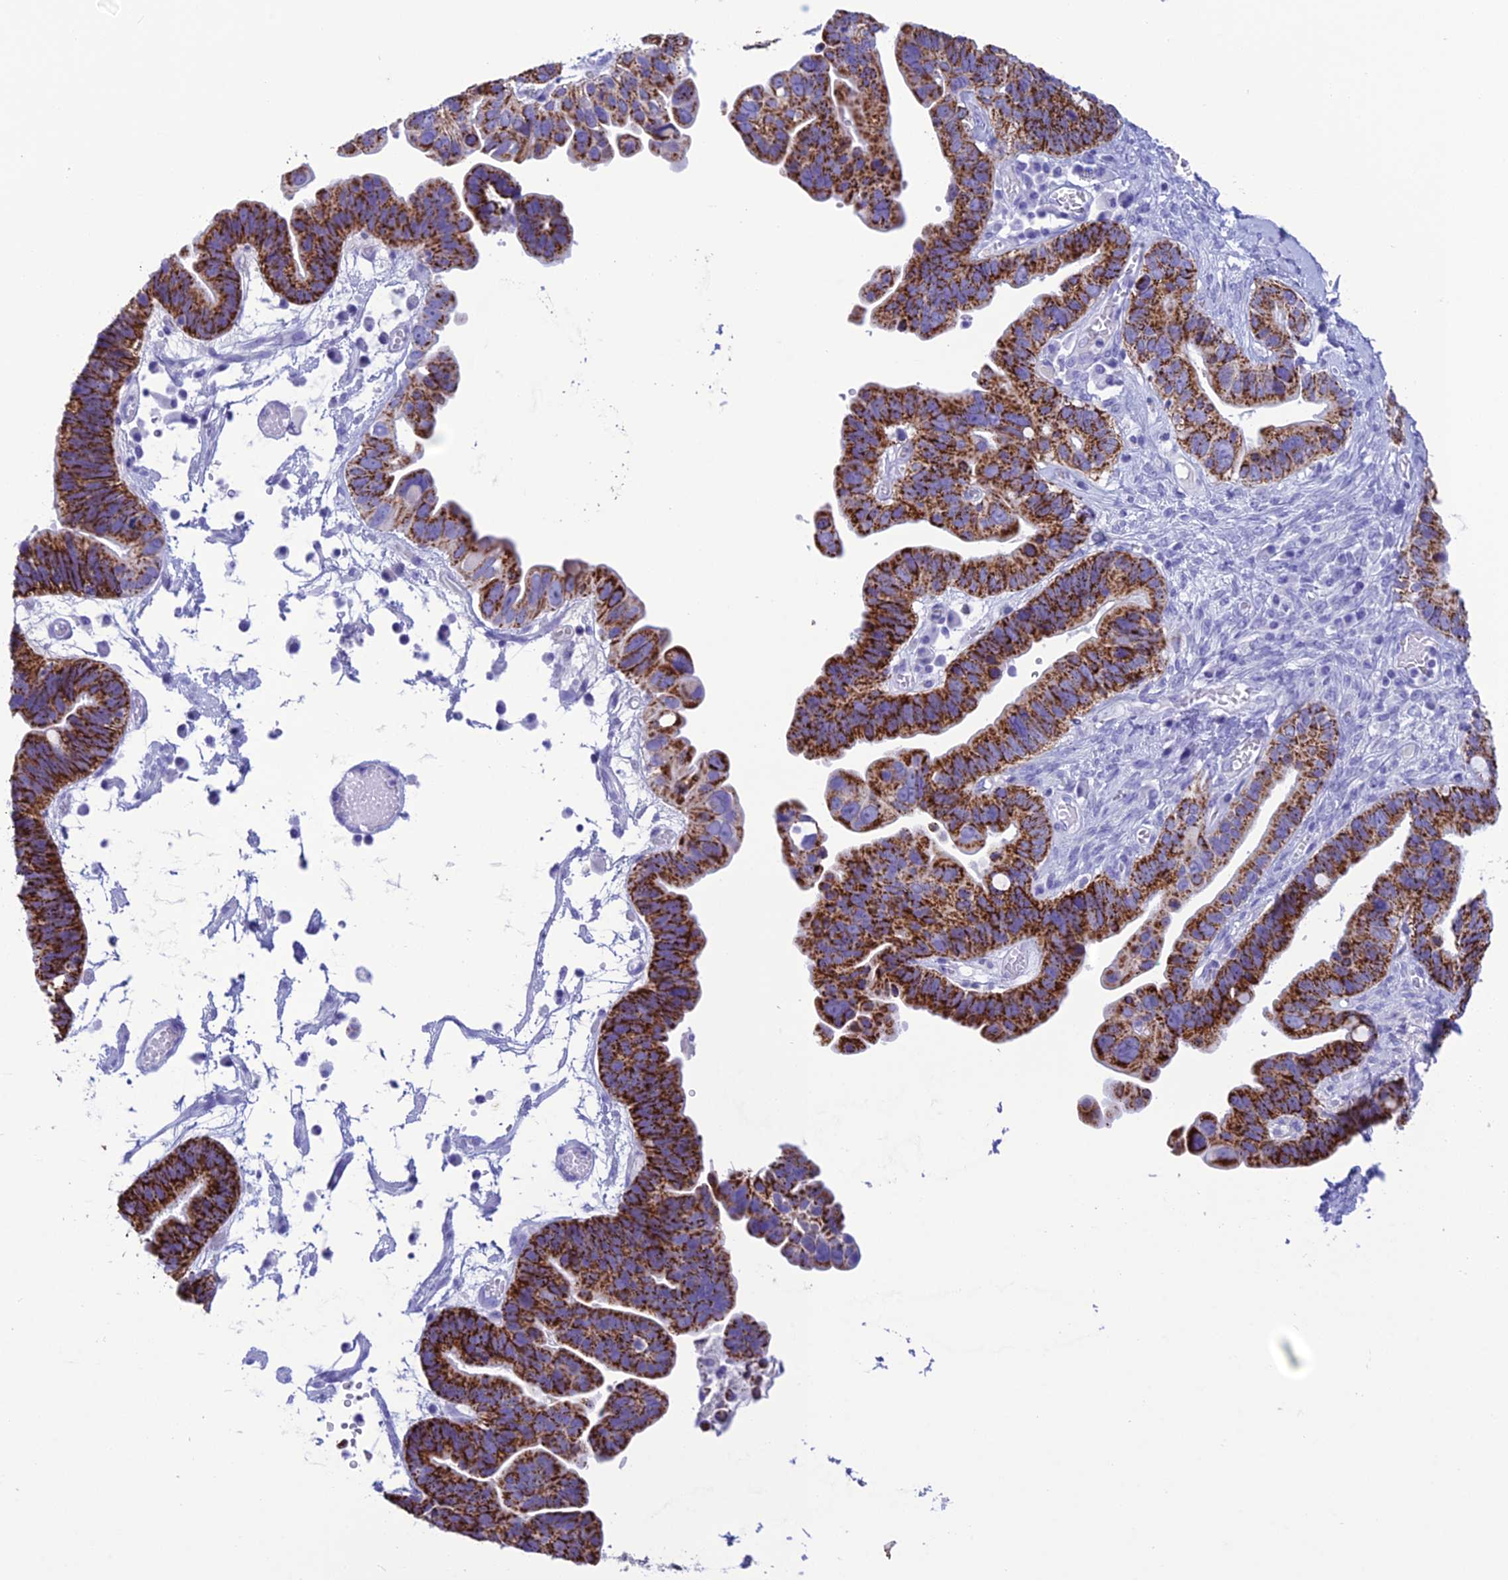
{"staining": {"intensity": "strong", "quantity": ">75%", "location": "cytoplasmic/membranous"}, "tissue": "ovarian cancer", "cell_type": "Tumor cells", "image_type": "cancer", "snomed": [{"axis": "morphology", "description": "Cystadenocarcinoma, serous, NOS"}, {"axis": "topography", "description": "Ovary"}], "caption": "Serous cystadenocarcinoma (ovarian) was stained to show a protein in brown. There is high levels of strong cytoplasmic/membranous staining in about >75% of tumor cells.", "gene": "TRAM1L1", "patient": {"sex": "female", "age": 56}}